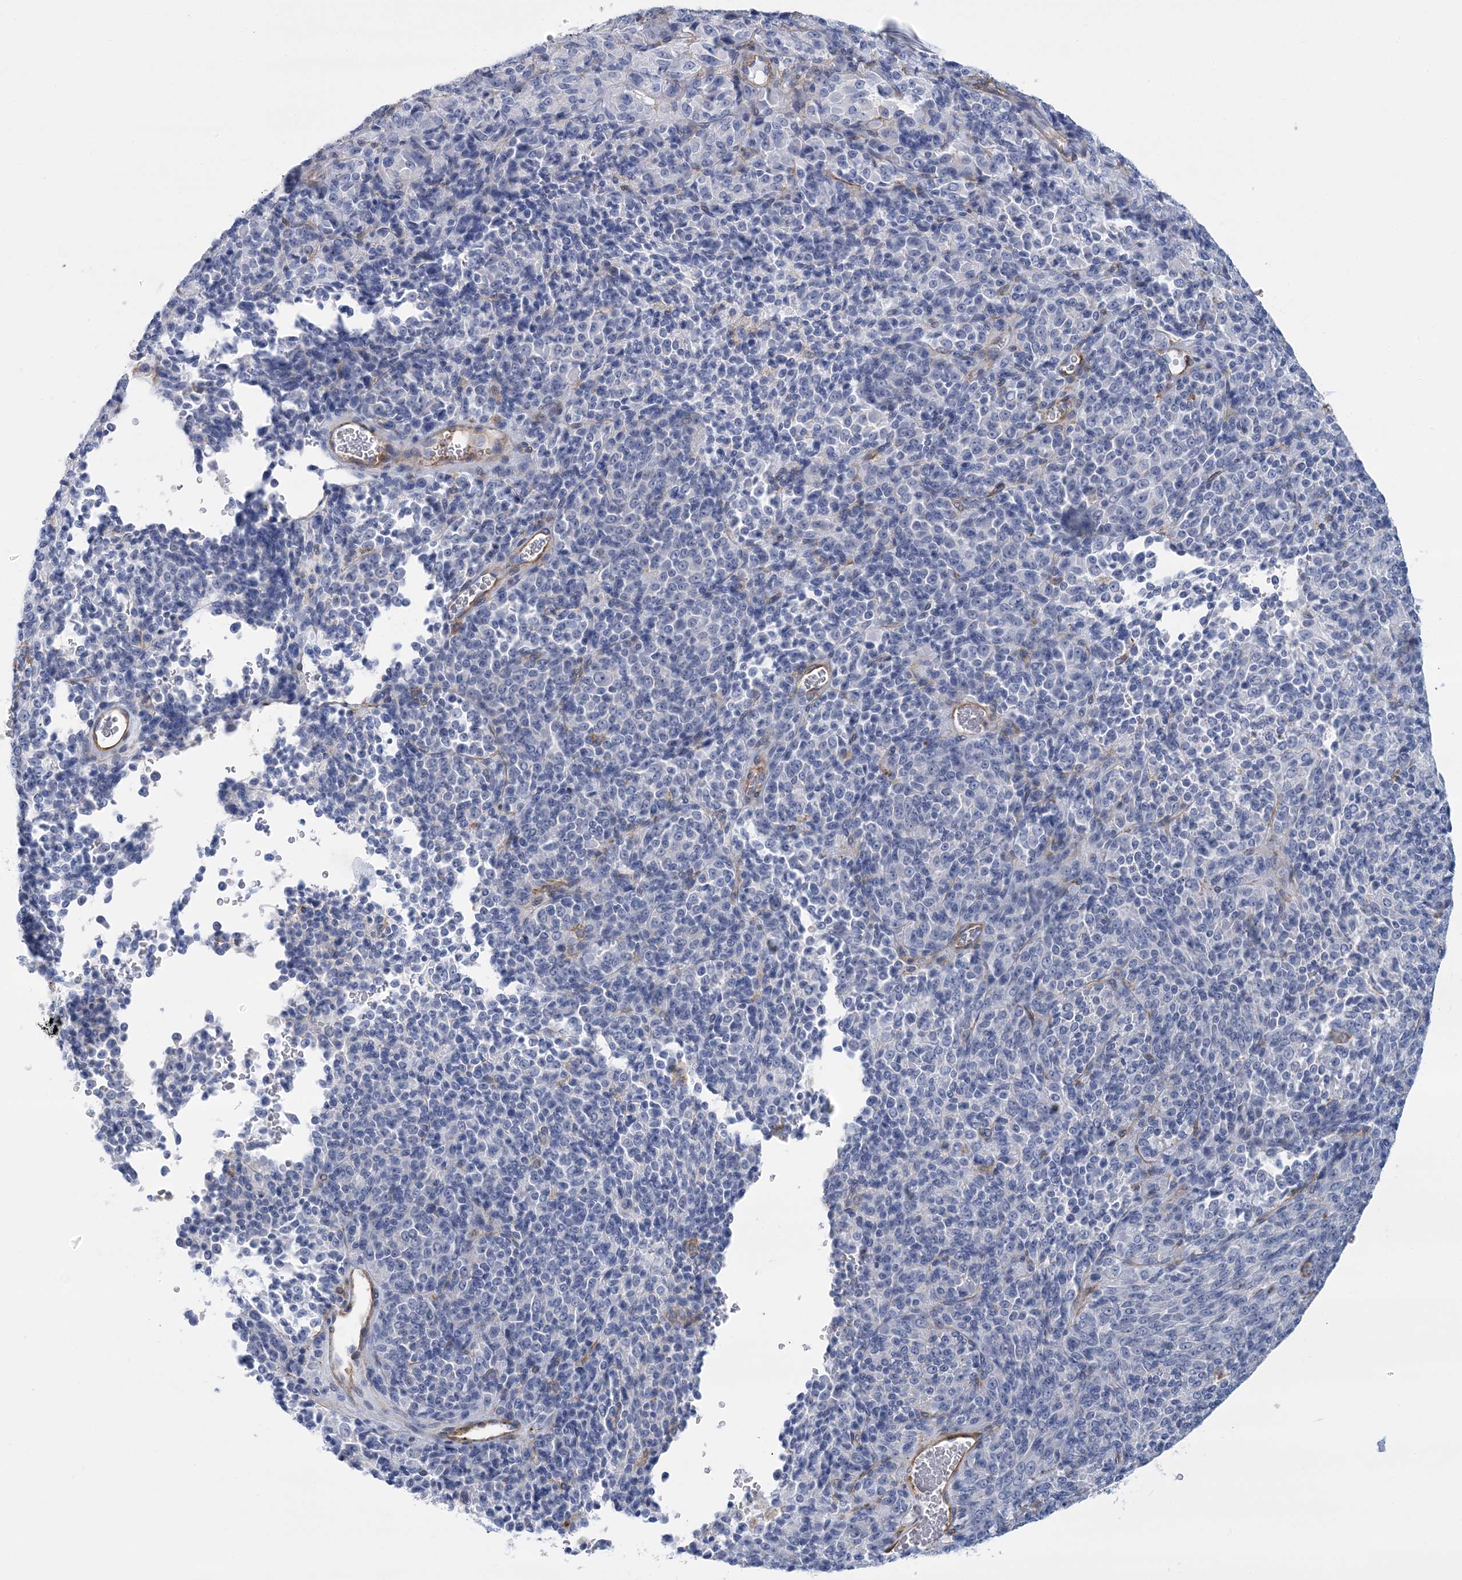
{"staining": {"intensity": "negative", "quantity": "none", "location": "none"}, "tissue": "melanoma", "cell_type": "Tumor cells", "image_type": "cancer", "snomed": [{"axis": "morphology", "description": "Malignant melanoma, Metastatic site"}, {"axis": "topography", "description": "Brain"}], "caption": "The photomicrograph reveals no staining of tumor cells in melanoma.", "gene": "C11orf21", "patient": {"sex": "female", "age": 56}}